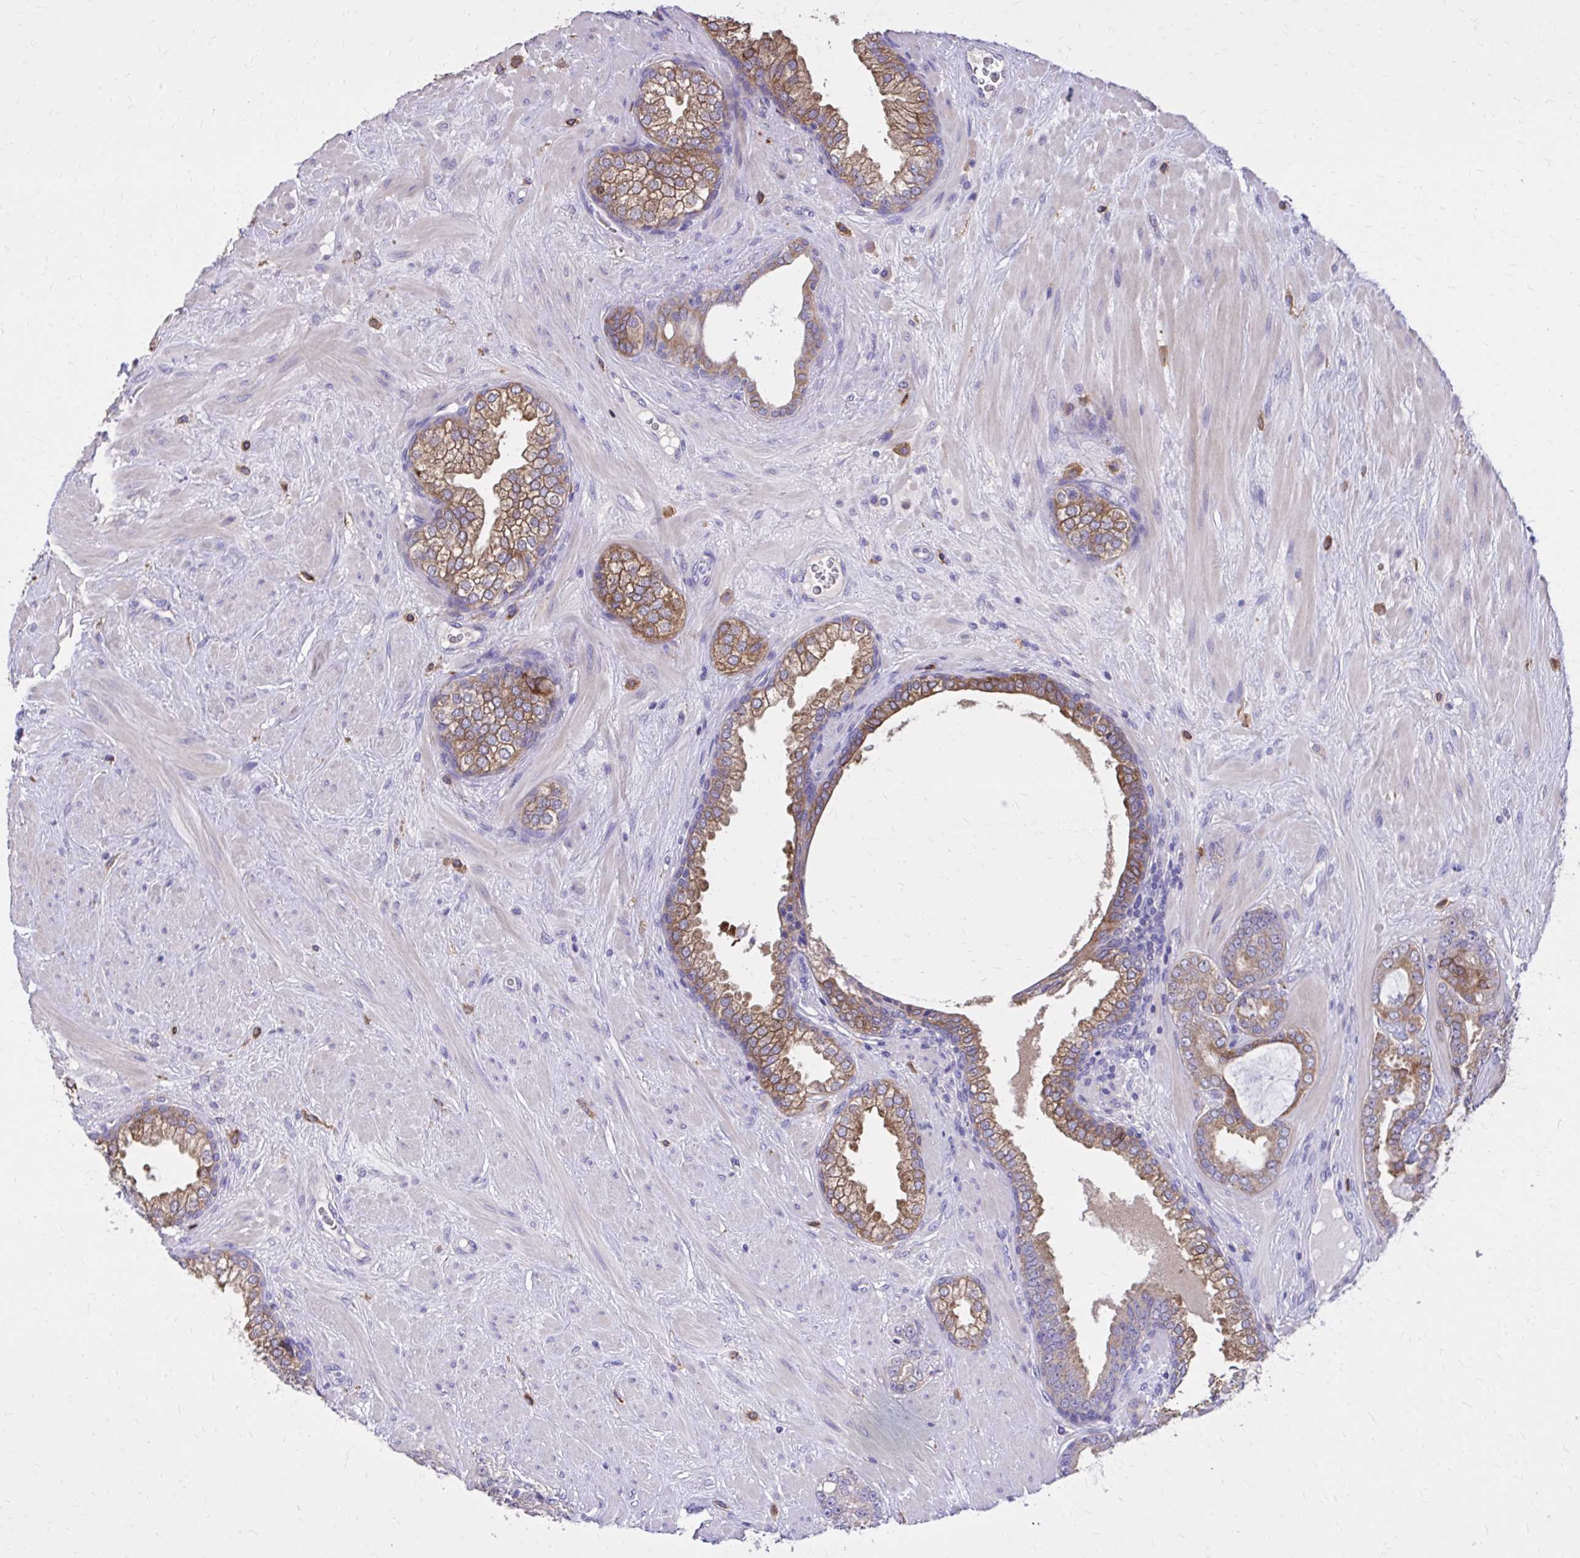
{"staining": {"intensity": "moderate", "quantity": "25%-75%", "location": "cytoplasmic/membranous"}, "tissue": "prostate cancer", "cell_type": "Tumor cells", "image_type": "cancer", "snomed": [{"axis": "morphology", "description": "Adenocarcinoma, High grade"}, {"axis": "topography", "description": "Prostate"}], "caption": "A photomicrograph of human prostate cancer (adenocarcinoma (high-grade)) stained for a protein reveals moderate cytoplasmic/membranous brown staining in tumor cells. (DAB (3,3'-diaminobenzidine) = brown stain, brightfield microscopy at high magnification).", "gene": "EPB41L1", "patient": {"sex": "male", "age": 62}}